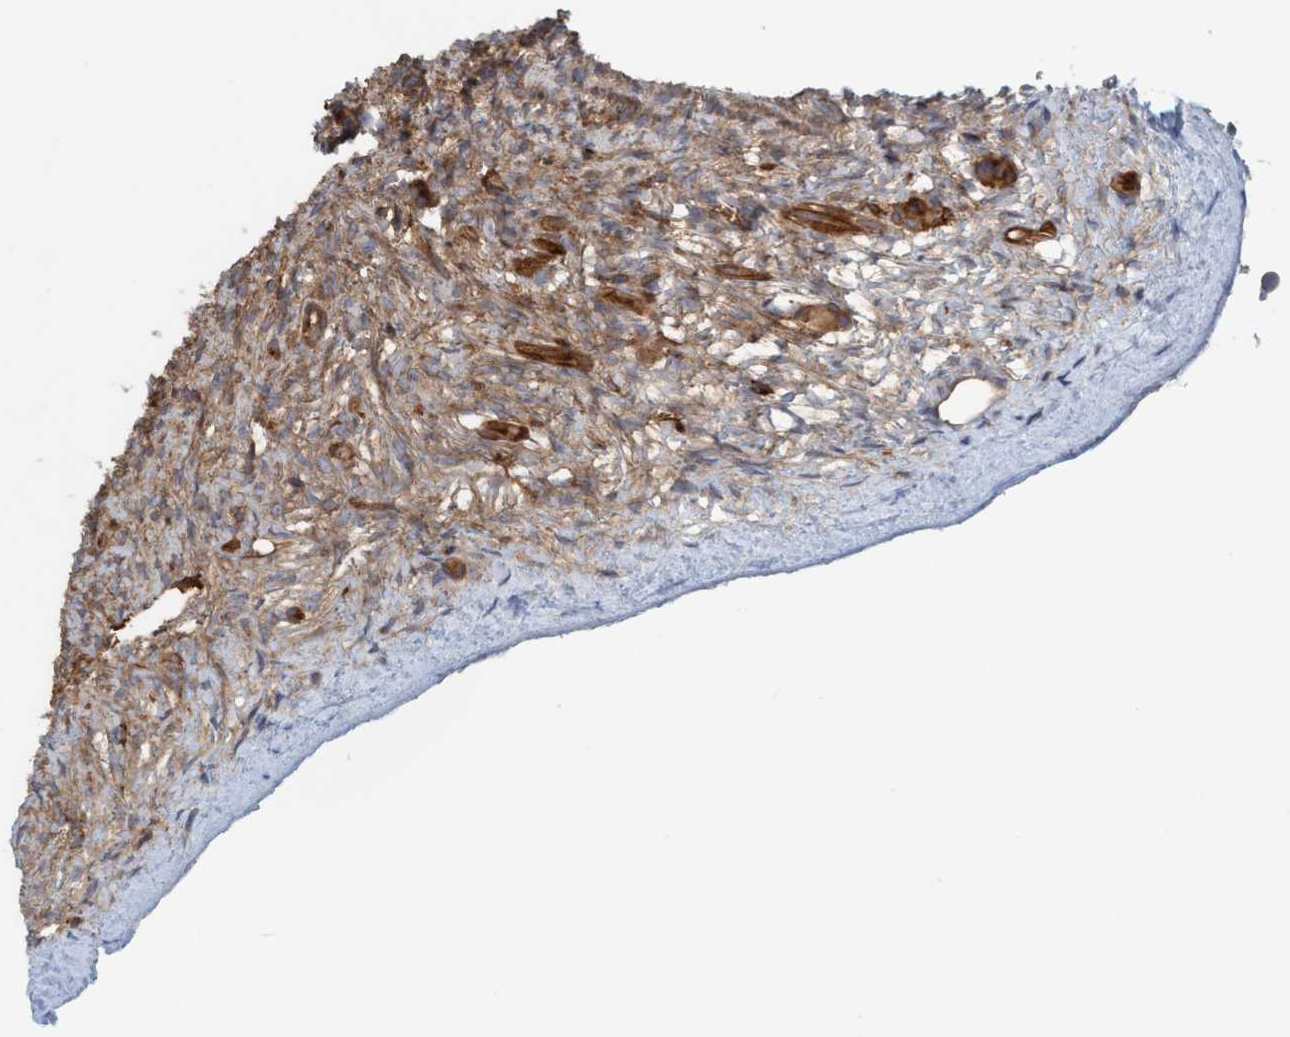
{"staining": {"intensity": "moderate", "quantity": ">75%", "location": "cytoplasmic/membranous"}, "tissue": "ovary", "cell_type": "Ovarian stroma cells", "image_type": "normal", "snomed": [{"axis": "morphology", "description": "Normal tissue, NOS"}, {"axis": "topography", "description": "Ovary"}], "caption": "Protein analysis of unremarkable ovary displays moderate cytoplasmic/membranous positivity in about >75% of ovarian stroma cells. Nuclei are stained in blue.", "gene": "SPECC1", "patient": {"sex": "female", "age": 33}}